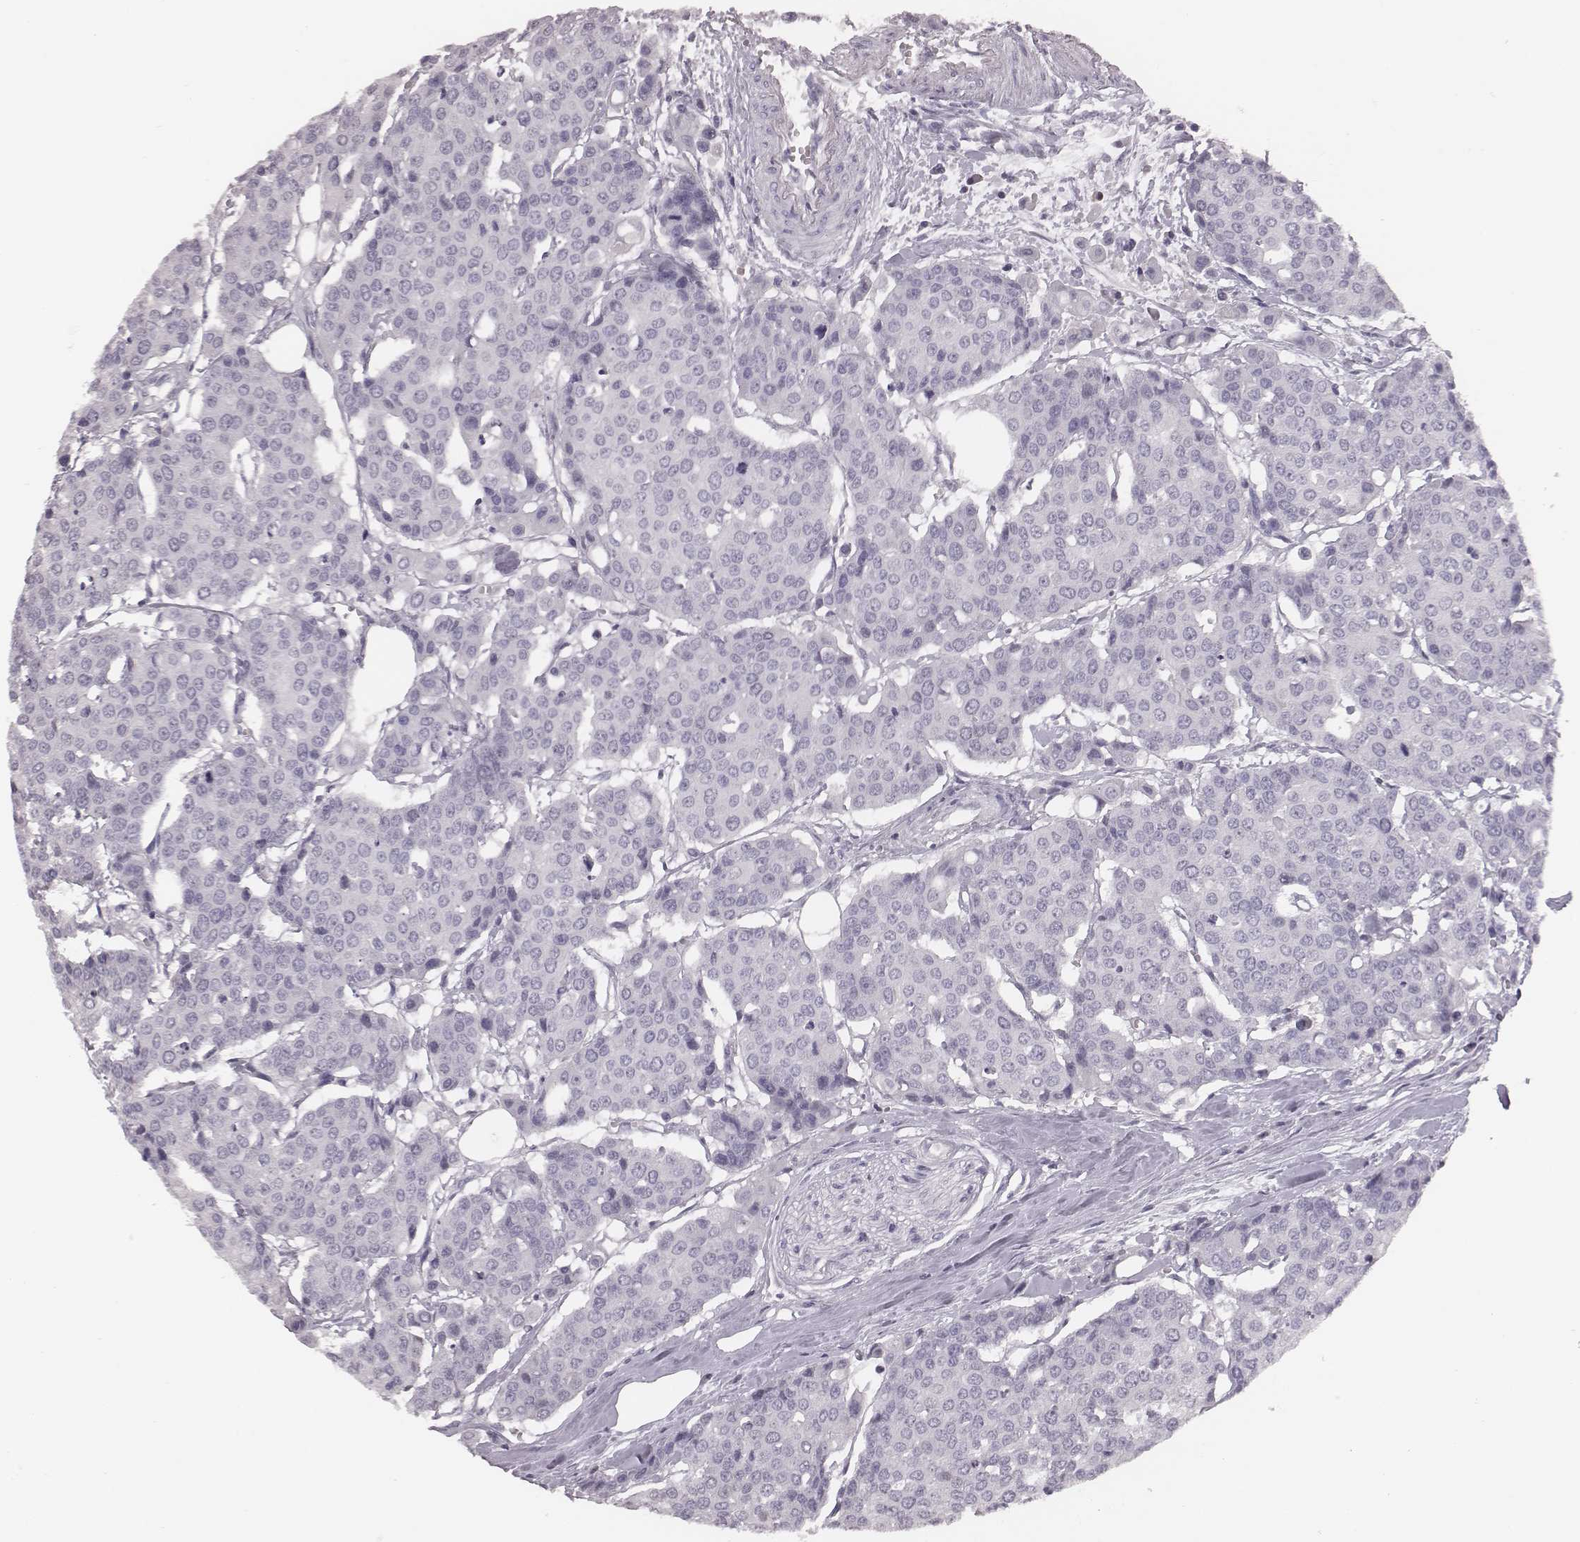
{"staining": {"intensity": "negative", "quantity": "none", "location": "none"}, "tissue": "carcinoid", "cell_type": "Tumor cells", "image_type": "cancer", "snomed": [{"axis": "morphology", "description": "Carcinoid, malignant, NOS"}, {"axis": "topography", "description": "Colon"}], "caption": "The micrograph shows no significant staining in tumor cells of carcinoid. Nuclei are stained in blue.", "gene": "CSHL1", "patient": {"sex": "male", "age": 81}}